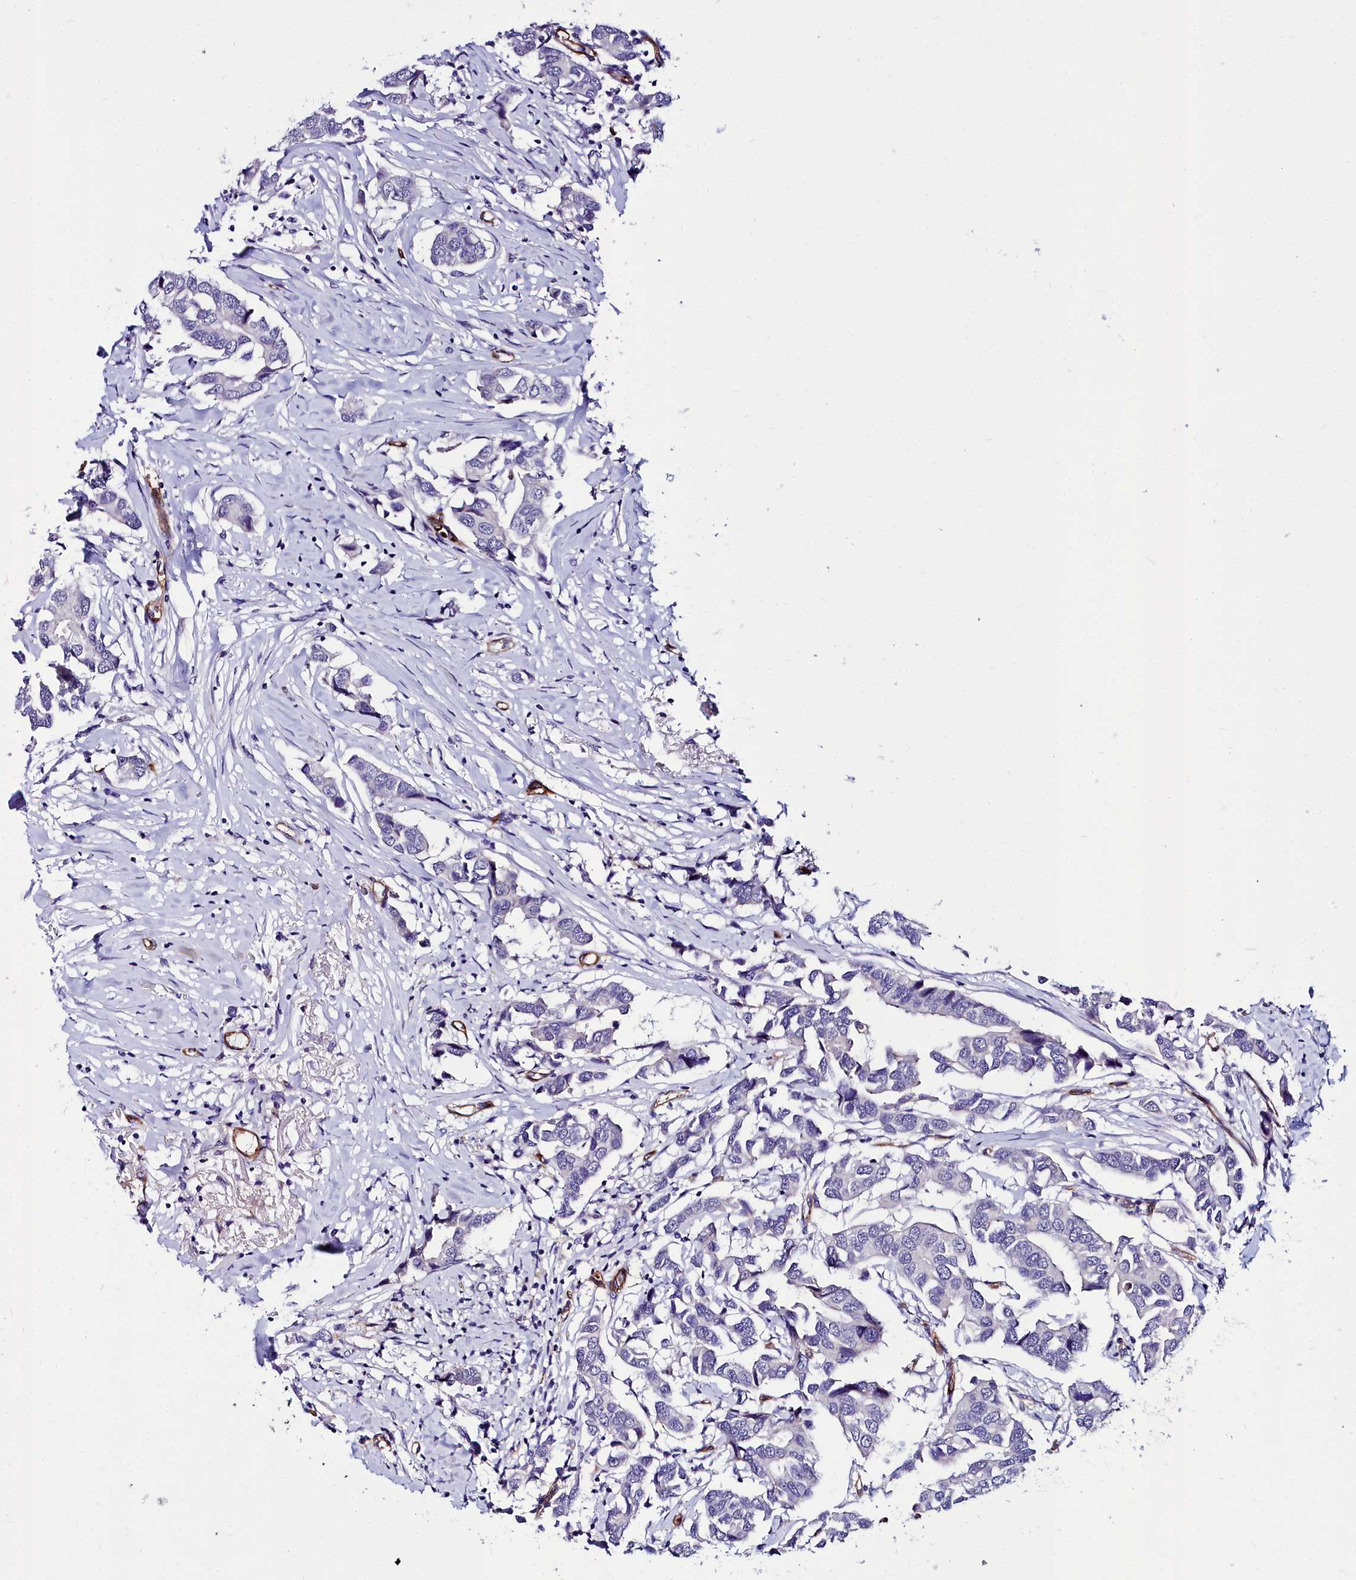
{"staining": {"intensity": "negative", "quantity": "none", "location": "none"}, "tissue": "breast cancer", "cell_type": "Tumor cells", "image_type": "cancer", "snomed": [{"axis": "morphology", "description": "Duct carcinoma"}, {"axis": "topography", "description": "Breast"}], "caption": "The micrograph demonstrates no staining of tumor cells in breast cancer (infiltrating ductal carcinoma). (DAB IHC with hematoxylin counter stain).", "gene": "CYP4F11", "patient": {"sex": "female", "age": 80}}